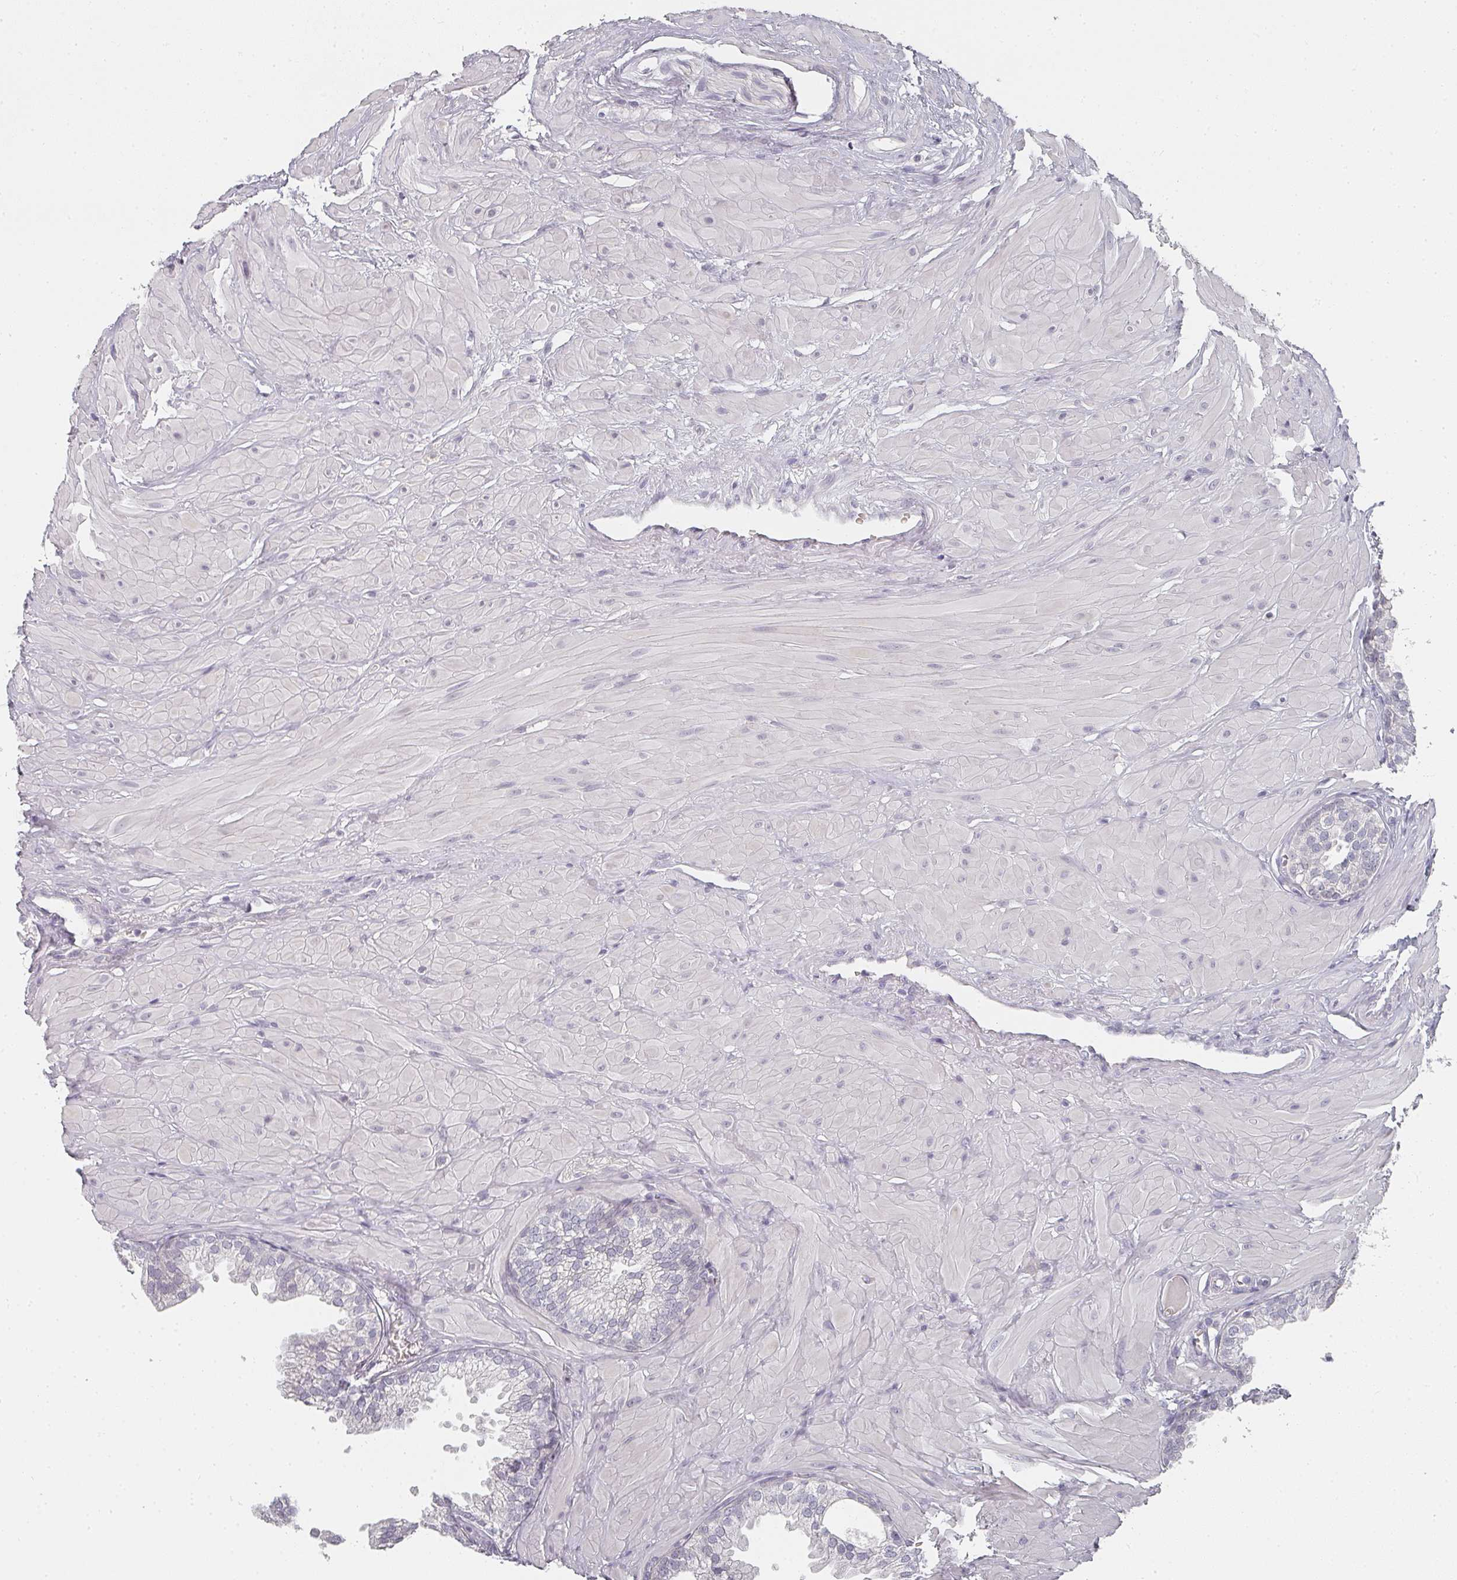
{"staining": {"intensity": "negative", "quantity": "none", "location": "none"}, "tissue": "prostate", "cell_type": "Glandular cells", "image_type": "normal", "snomed": [{"axis": "morphology", "description": "Normal tissue, NOS"}, {"axis": "topography", "description": "Prostate"}, {"axis": "topography", "description": "Peripheral nerve tissue"}], "caption": "DAB (3,3'-diaminobenzidine) immunohistochemical staining of unremarkable human prostate exhibits no significant positivity in glandular cells.", "gene": "SHISA2", "patient": {"sex": "male", "age": 55}}